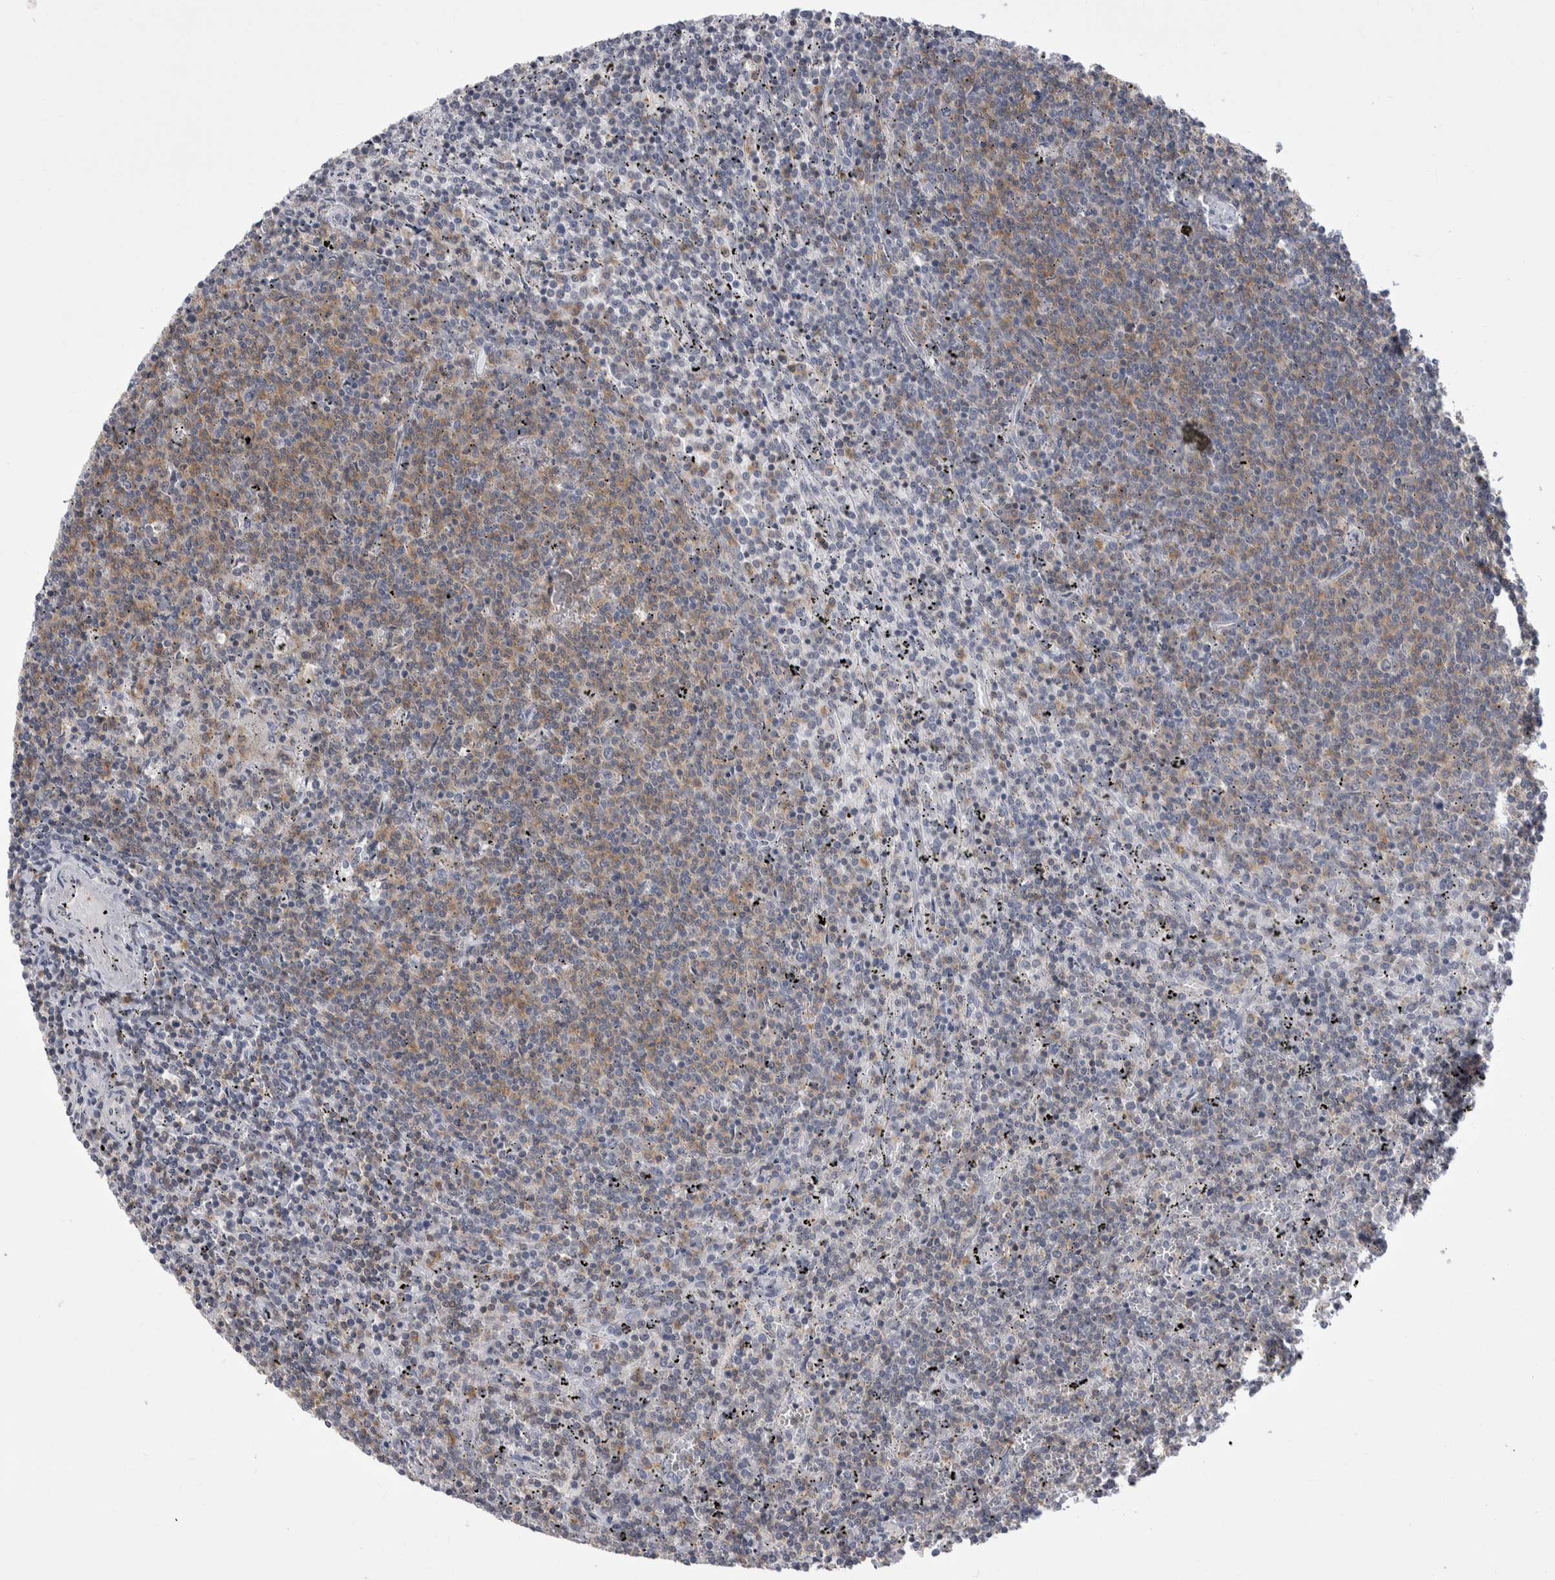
{"staining": {"intensity": "moderate", "quantity": "25%-75%", "location": "cytoplasmic/membranous"}, "tissue": "lymphoma", "cell_type": "Tumor cells", "image_type": "cancer", "snomed": [{"axis": "morphology", "description": "Malignant lymphoma, non-Hodgkin's type, Low grade"}, {"axis": "topography", "description": "Spleen"}], "caption": "Moderate cytoplasmic/membranous protein expression is appreciated in approximately 25%-75% of tumor cells in malignant lymphoma, non-Hodgkin's type (low-grade). Ihc stains the protein in brown and the nuclei are stained blue.", "gene": "CEP295NL", "patient": {"sex": "female", "age": 50}}